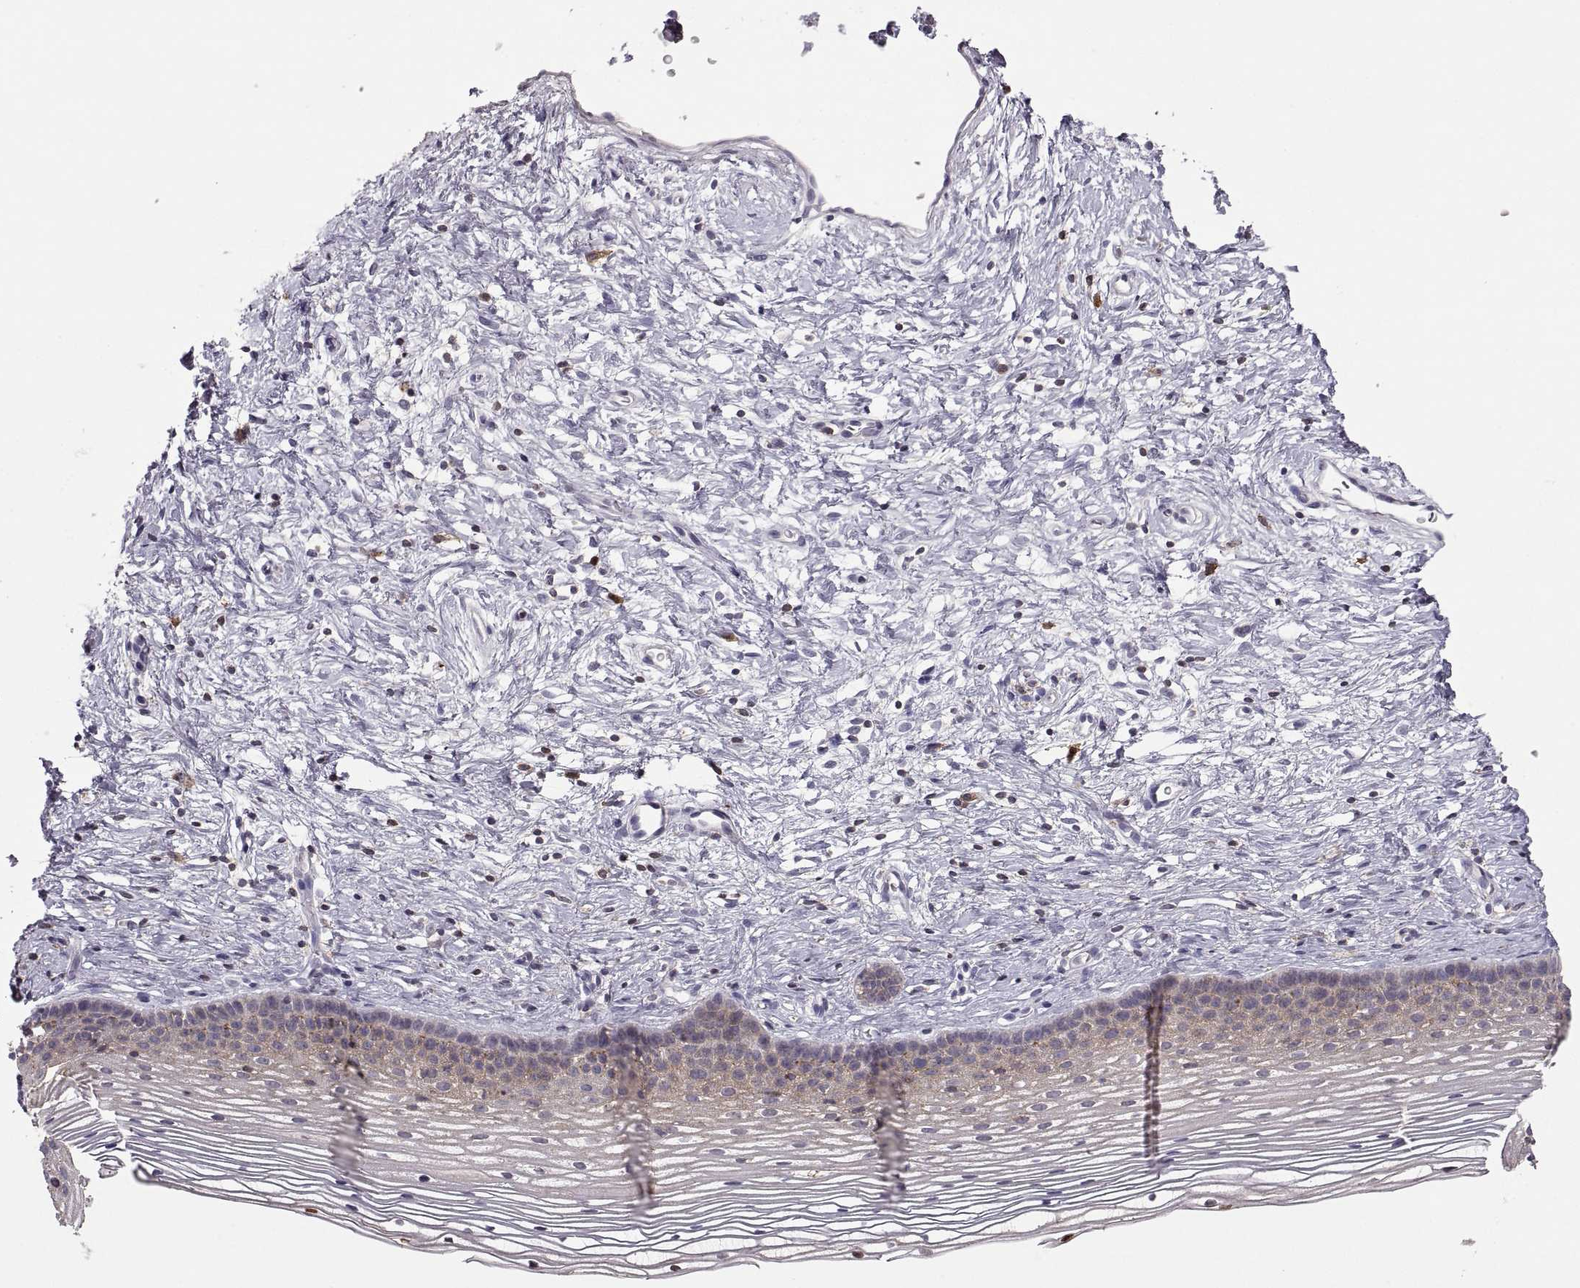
{"staining": {"intensity": "weak", "quantity": "25%-75%", "location": "cytoplasmic/membranous"}, "tissue": "cervix", "cell_type": "Squamous epithelial cells", "image_type": "normal", "snomed": [{"axis": "morphology", "description": "Normal tissue, NOS"}, {"axis": "topography", "description": "Cervix"}], "caption": "This micrograph shows unremarkable cervix stained with immunohistochemistry to label a protein in brown. The cytoplasmic/membranous of squamous epithelial cells show weak positivity for the protein. Nuclei are counter-stained blue.", "gene": "EZR", "patient": {"sex": "female", "age": 39}}